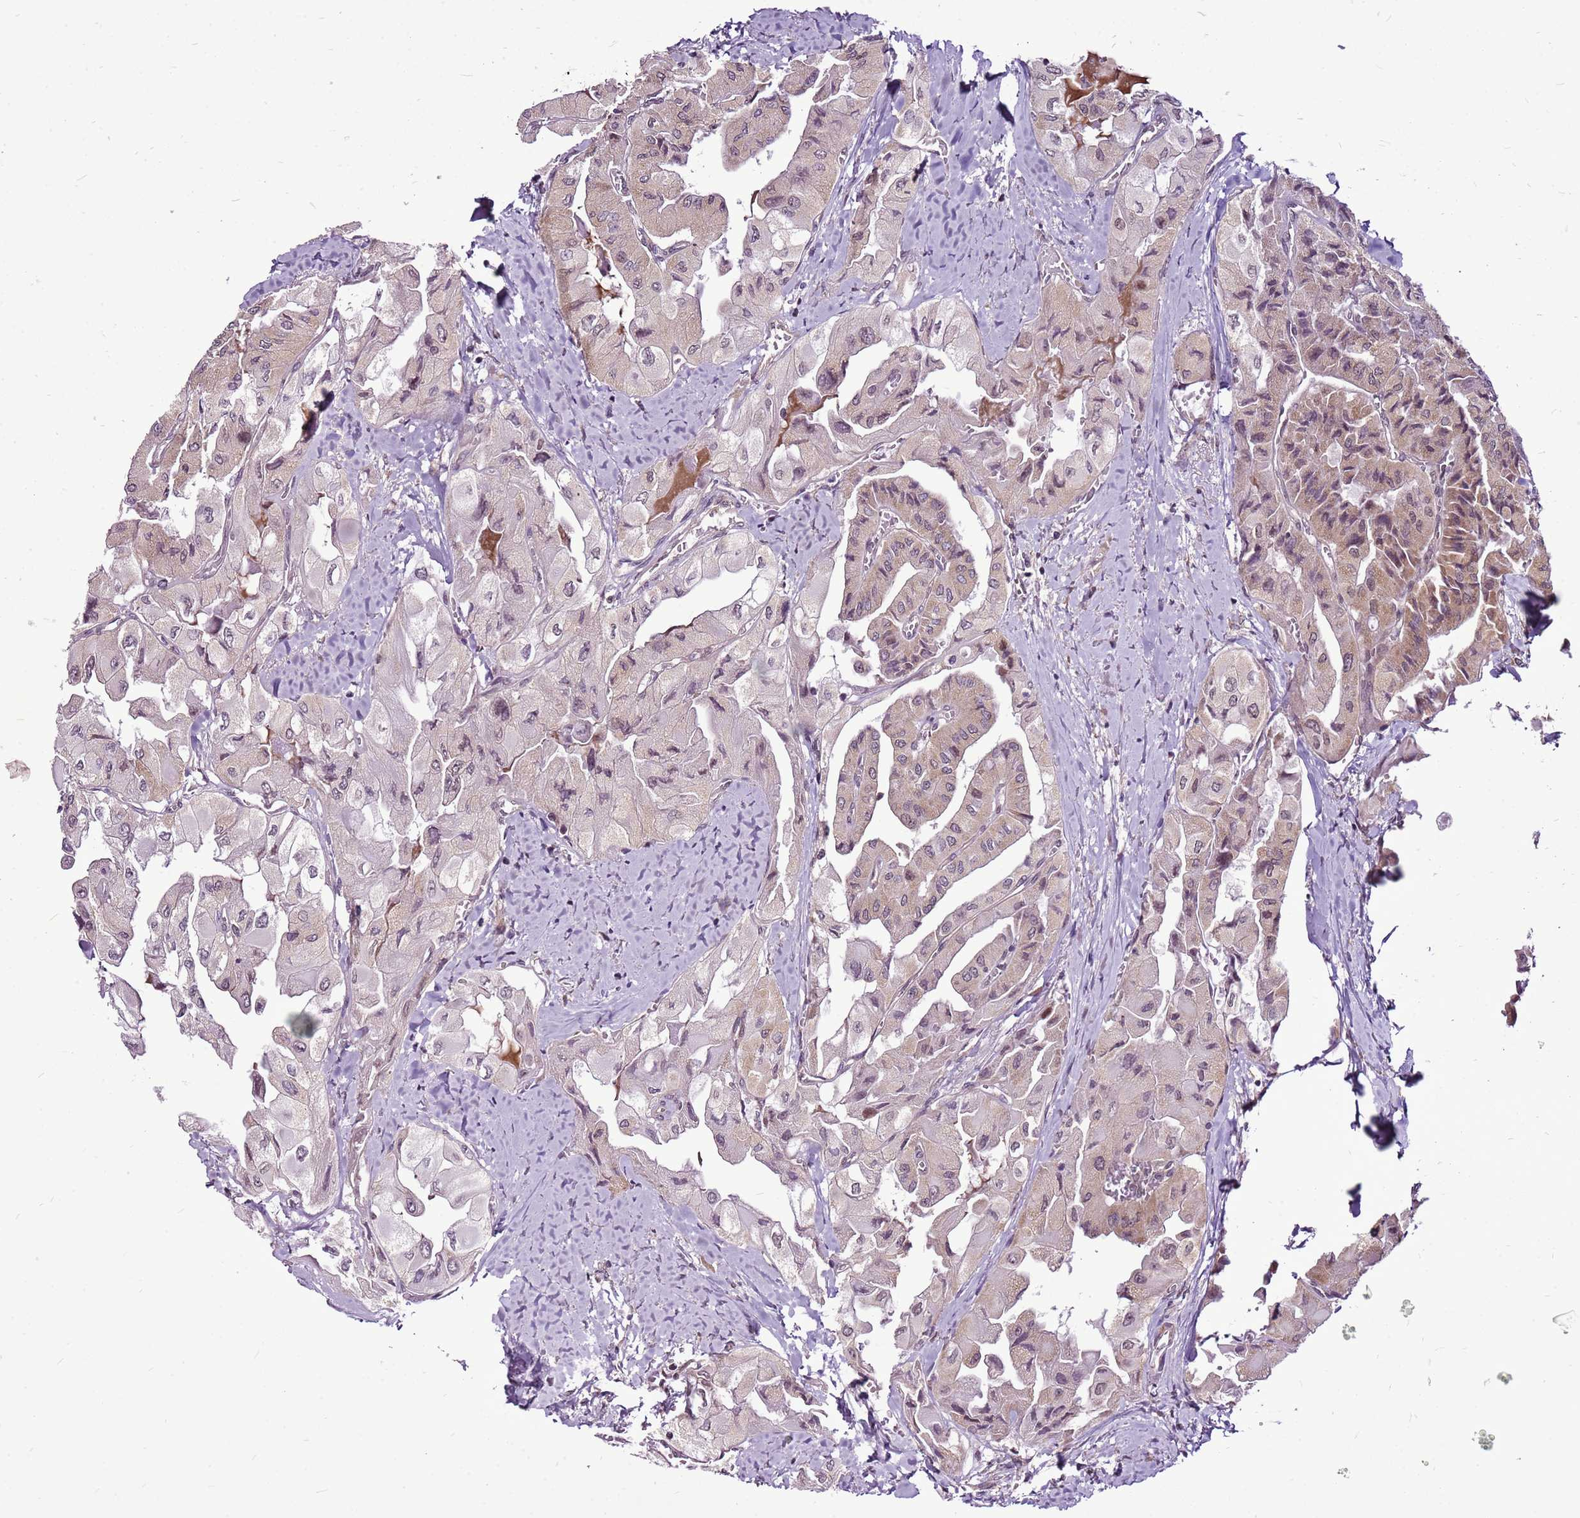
{"staining": {"intensity": "weak", "quantity": "25%-75%", "location": "cytoplasmic/membranous,nuclear"}, "tissue": "thyroid cancer", "cell_type": "Tumor cells", "image_type": "cancer", "snomed": [{"axis": "morphology", "description": "Normal tissue, NOS"}, {"axis": "morphology", "description": "Papillary adenocarcinoma, NOS"}, {"axis": "topography", "description": "Thyroid gland"}], "caption": "A histopathology image showing weak cytoplasmic/membranous and nuclear expression in approximately 25%-75% of tumor cells in papillary adenocarcinoma (thyroid), as visualized by brown immunohistochemical staining.", "gene": "CCDC166", "patient": {"sex": "female", "age": 59}}